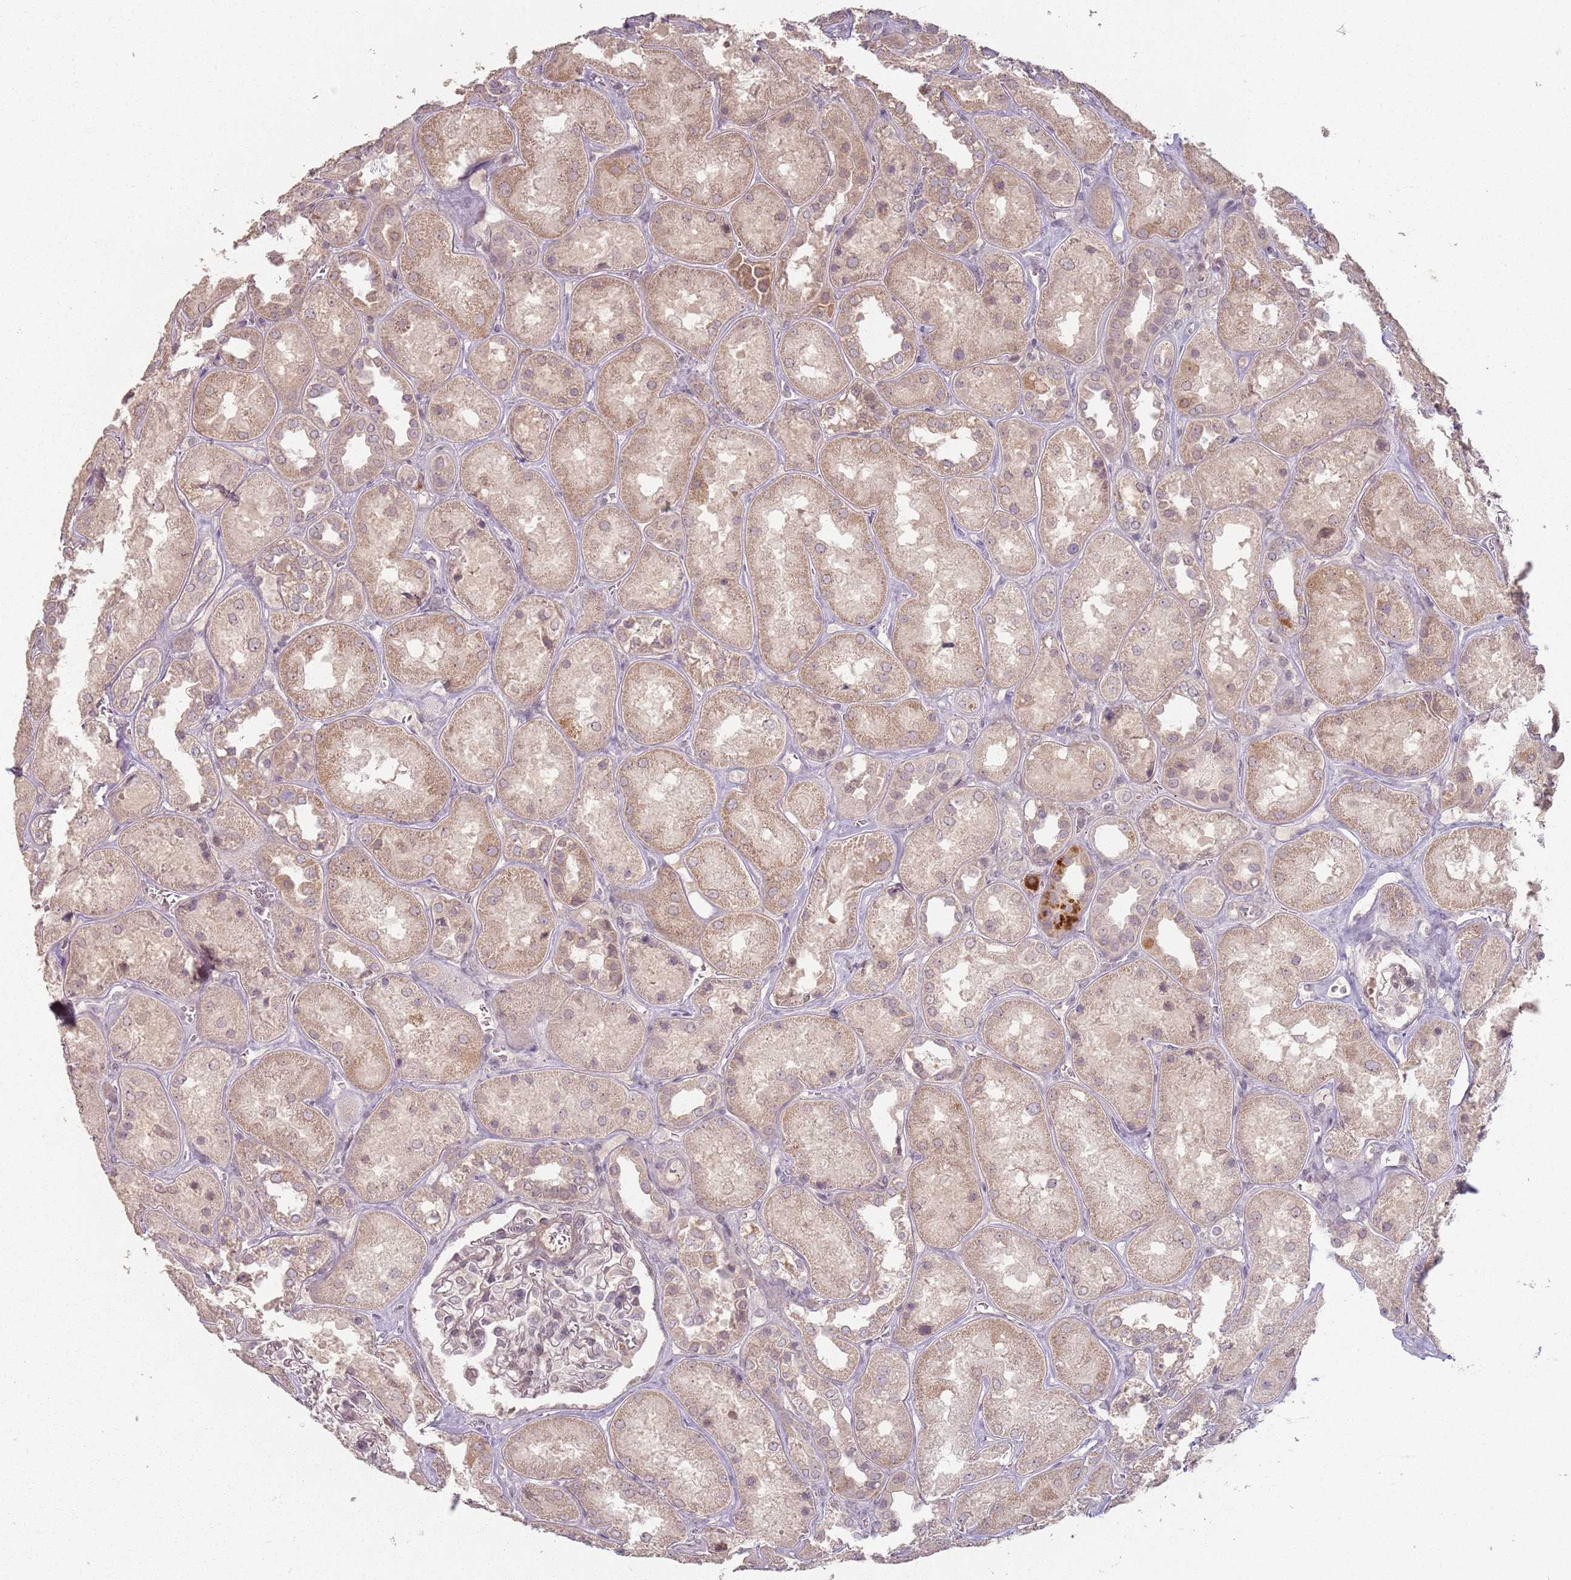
{"staining": {"intensity": "negative", "quantity": "none", "location": "none"}, "tissue": "kidney", "cell_type": "Cells in glomeruli", "image_type": "normal", "snomed": [{"axis": "morphology", "description": "Normal tissue, NOS"}, {"axis": "topography", "description": "Kidney"}], "caption": "Image shows no protein staining in cells in glomeruli of normal kidney. Nuclei are stained in blue.", "gene": "CCDC168", "patient": {"sex": "male", "age": 70}}